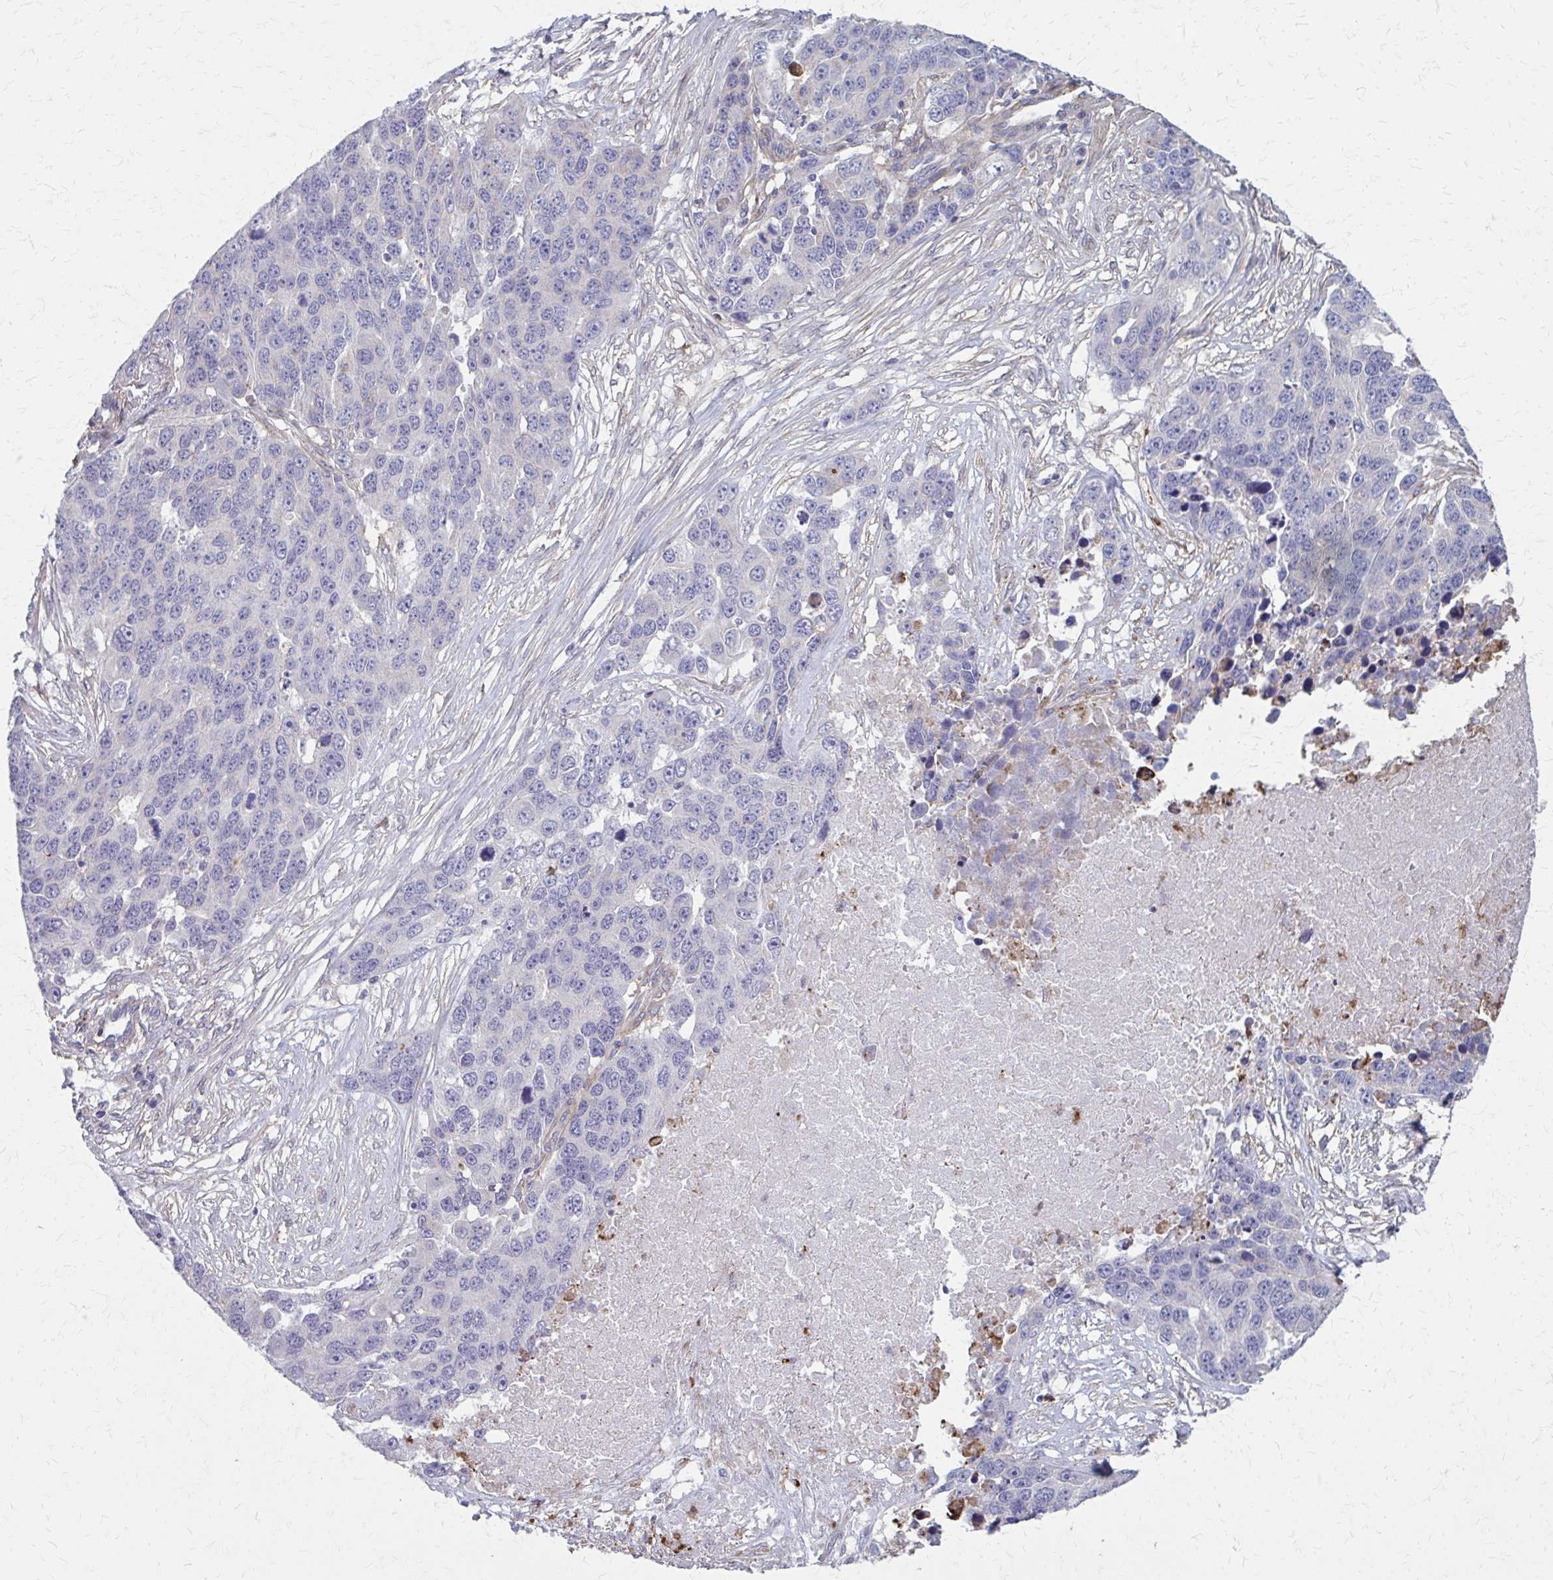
{"staining": {"intensity": "negative", "quantity": "none", "location": "none"}, "tissue": "ovarian cancer", "cell_type": "Tumor cells", "image_type": "cancer", "snomed": [{"axis": "morphology", "description": "Cystadenocarcinoma, serous, NOS"}, {"axis": "topography", "description": "Ovary"}], "caption": "IHC image of human ovarian serous cystadenocarcinoma stained for a protein (brown), which demonstrates no positivity in tumor cells.", "gene": "MMP14", "patient": {"sex": "female", "age": 76}}